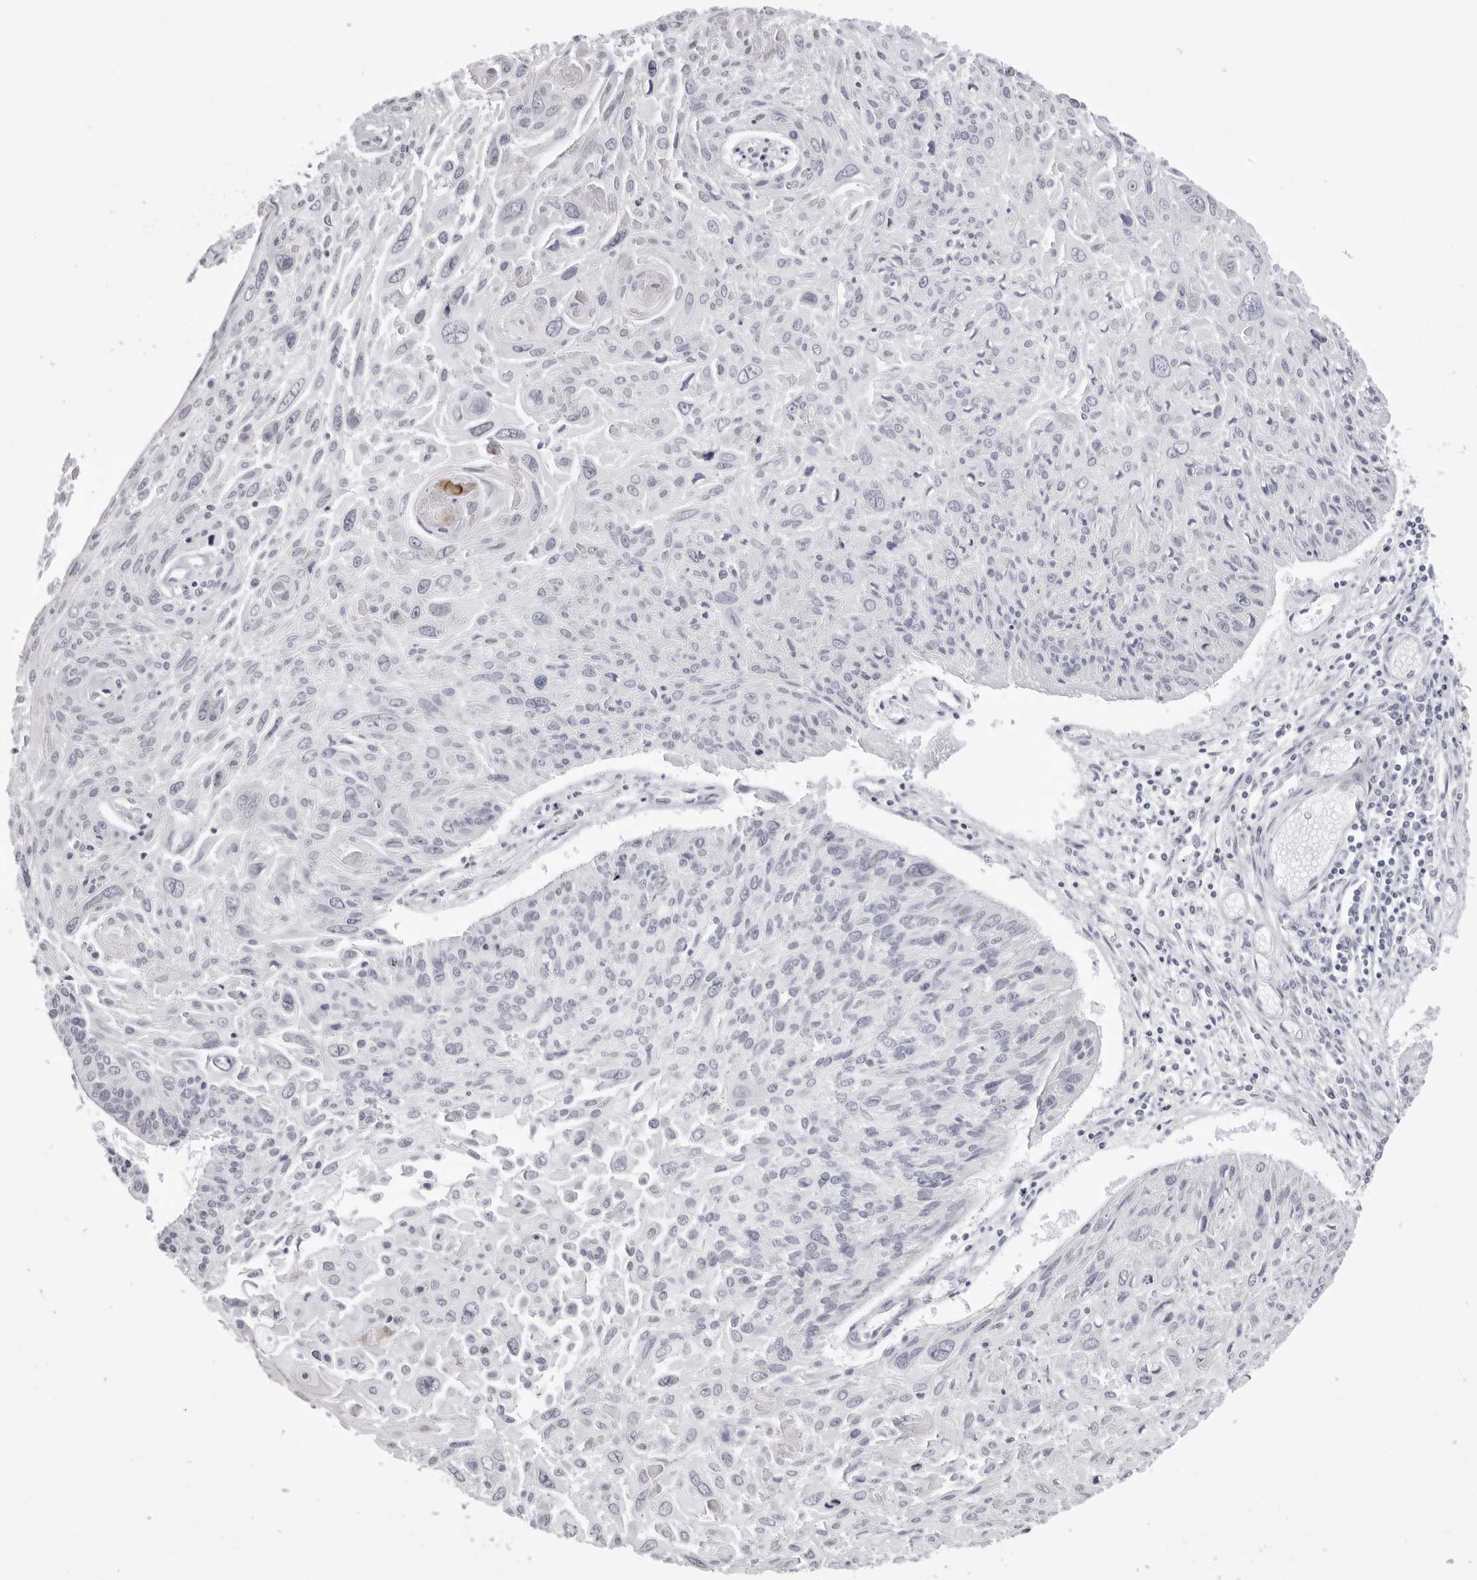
{"staining": {"intensity": "negative", "quantity": "none", "location": "none"}, "tissue": "cervical cancer", "cell_type": "Tumor cells", "image_type": "cancer", "snomed": [{"axis": "morphology", "description": "Squamous cell carcinoma, NOS"}, {"axis": "topography", "description": "Cervix"}], "caption": "Image shows no significant protein staining in tumor cells of cervical cancer.", "gene": "SUGCT", "patient": {"sex": "female", "age": 51}}